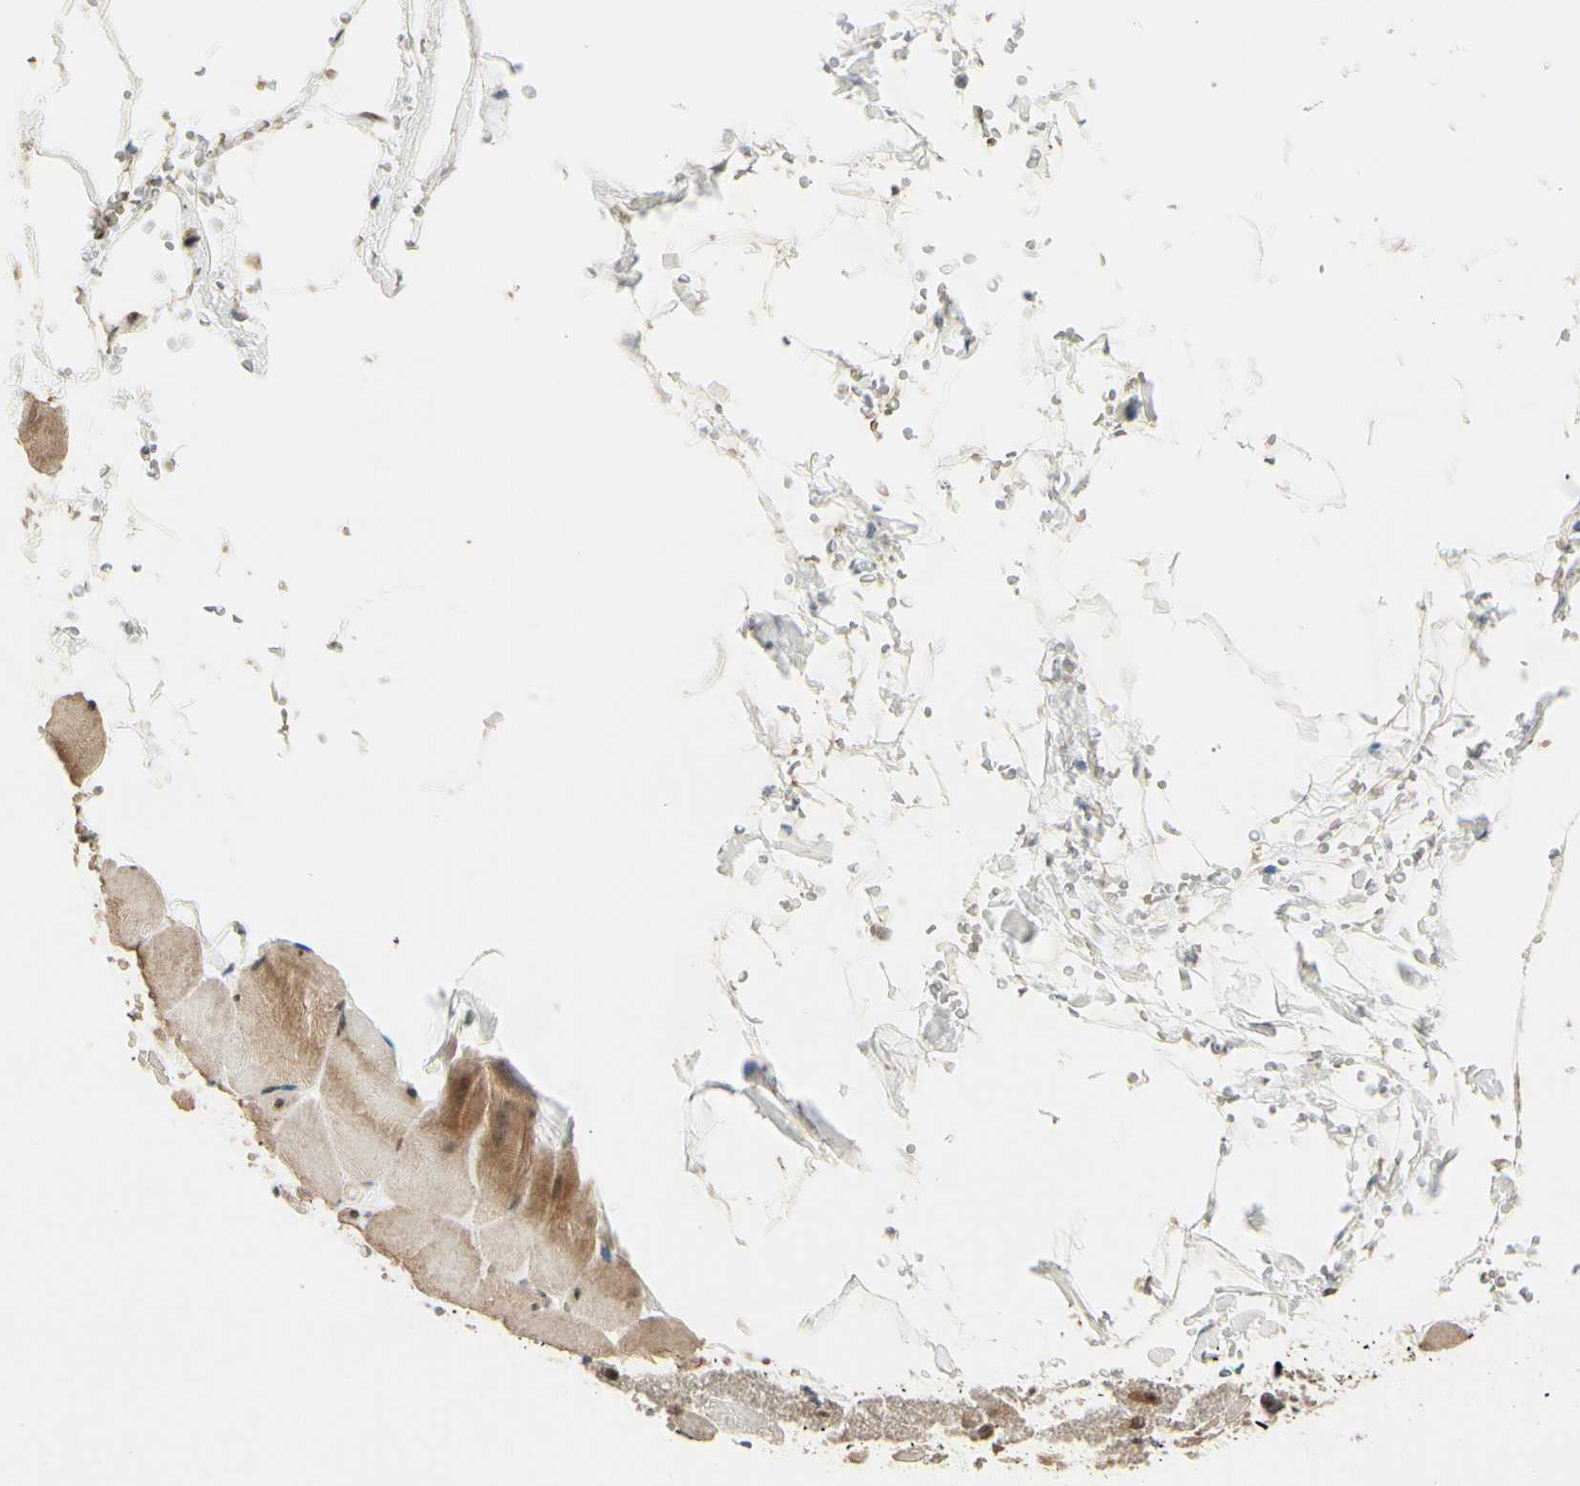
{"staining": {"intensity": "moderate", "quantity": "25%-75%", "location": "cytoplasmic/membranous"}, "tissue": "skeletal muscle", "cell_type": "Myocytes", "image_type": "normal", "snomed": [{"axis": "morphology", "description": "Normal tissue, NOS"}, {"axis": "topography", "description": "Skeletal muscle"}, {"axis": "topography", "description": "Parathyroid gland"}], "caption": "Immunohistochemical staining of benign human skeletal muscle demonstrates moderate cytoplasmic/membranous protein expression in approximately 25%-75% of myocytes. Ihc stains the protein in brown and the nuclei are stained blue.", "gene": "MCPH1", "patient": {"sex": "female", "age": 37}}